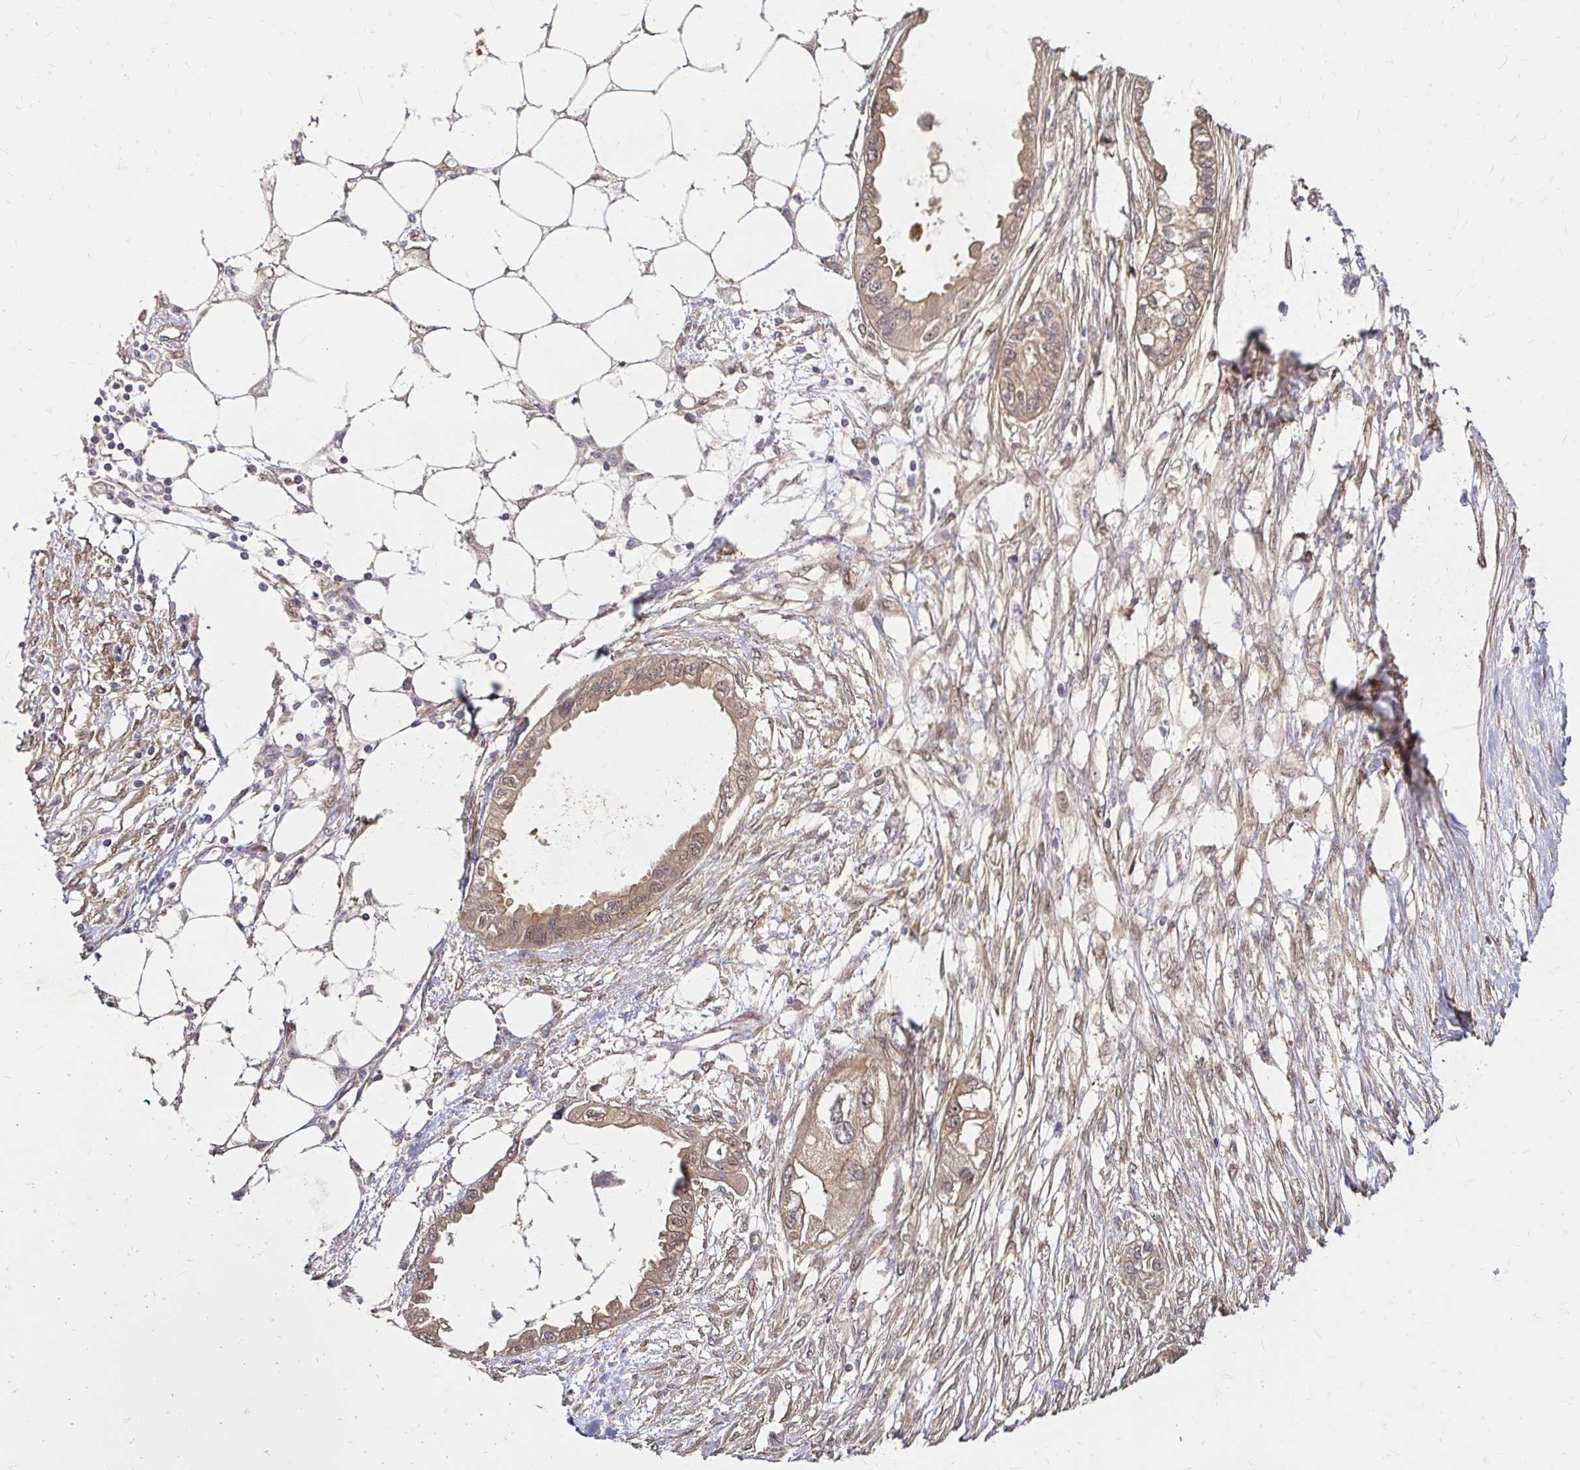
{"staining": {"intensity": "weak", "quantity": ">75%", "location": "cytoplasmic/membranous"}, "tissue": "endometrial cancer", "cell_type": "Tumor cells", "image_type": "cancer", "snomed": [{"axis": "morphology", "description": "Adenocarcinoma, NOS"}, {"axis": "morphology", "description": "Adenocarcinoma, metastatic, NOS"}, {"axis": "topography", "description": "Adipose tissue"}, {"axis": "topography", "description": "Endometrium"}], "caption": "Brown immunohistochemical staining in endometrial cancer (adenocarcinoma) shows weak cytoplasmic/membranous expression in about >75% of tumor cells.", "gene": "YAP1", "patient": {"sex": "female", "age": 67}}